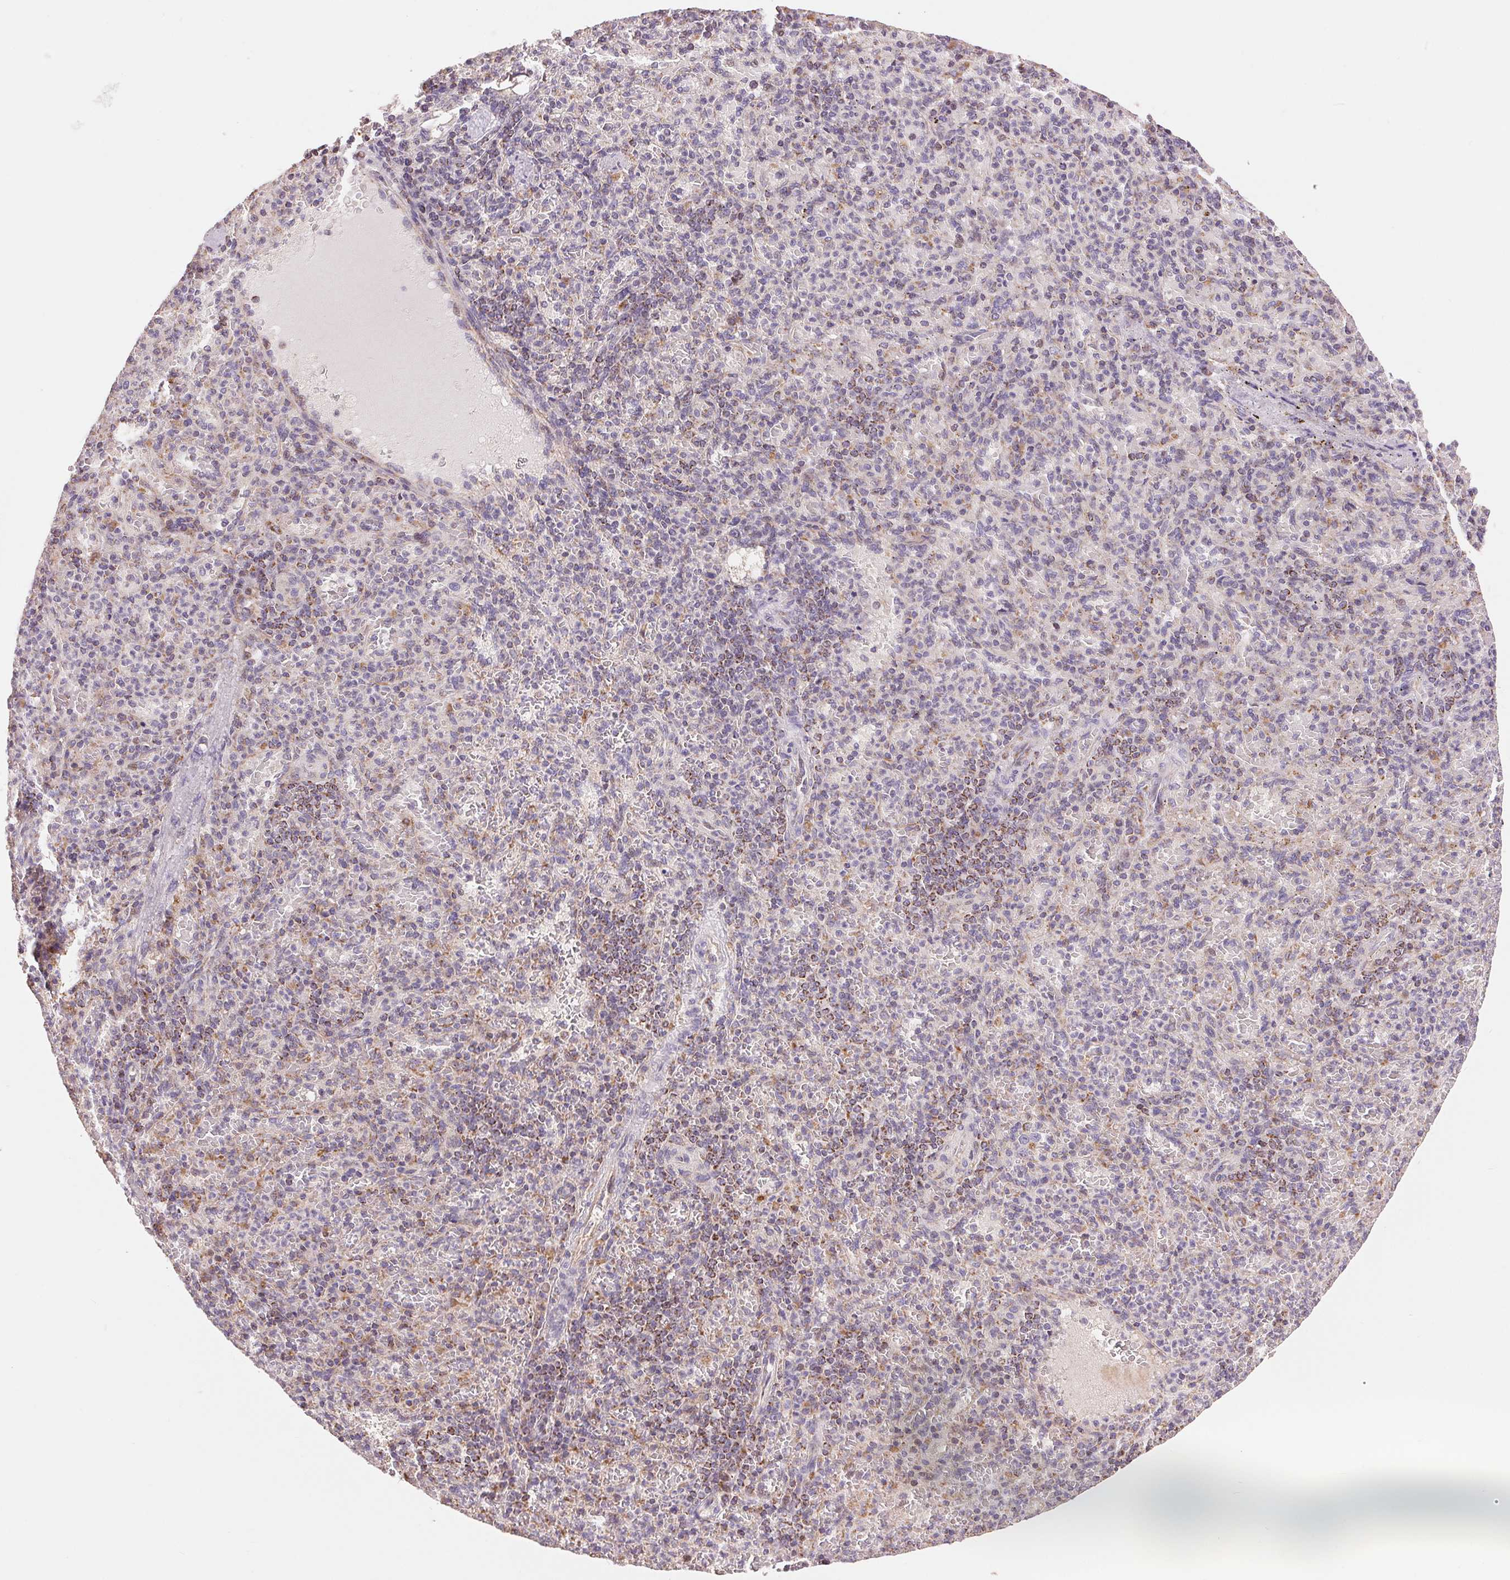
{"staining": {"intensity": "weak", "quantity": "<25%", "location": "cytoplasmic/membranous"}, "tissue": "spleen", "cell_type": "Cells in red pulp", "image_type": "normal", "snomed": [{"axis": "morphology", "description": "Normal tissue, NOS"}, {"axis": "topography", "description": "Spleen"}], "caption": "IHC photomicrograph of benign human spleen stained for a protein (brown), which shows no positivity in cells in red pulp.", "gene": "DGUOK", "patient": {"sex": "female", "age": 74}}